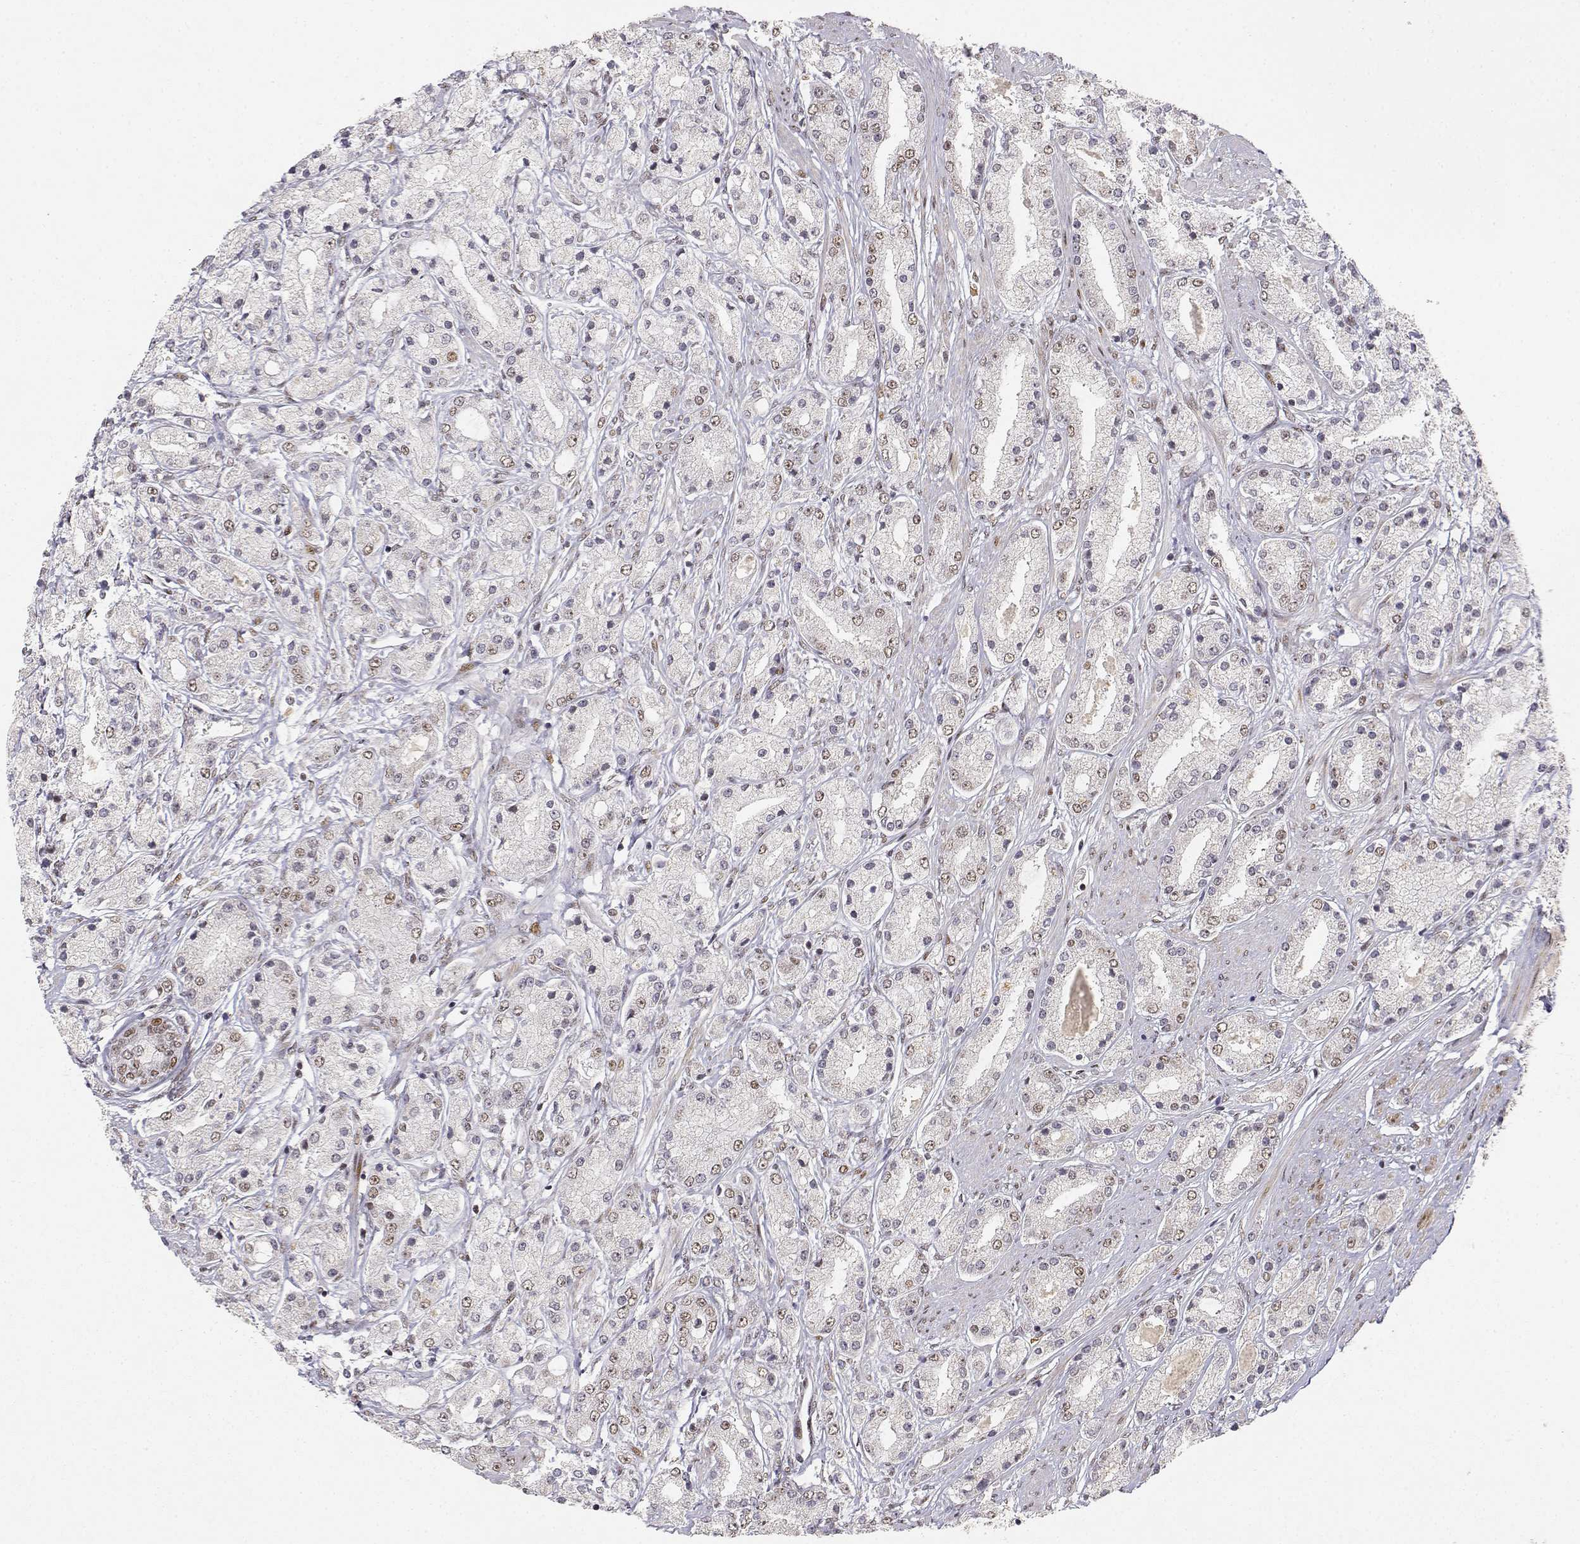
{"staining": {"intensity": "negative", "quantity": "none", "location": "none"}, "tissue": "prostate cancer", "cell_type": "Tumor cells", "image_type": "cancer", "snomed": [{"axis": "morphology", "description": "Adenocarcinoma, High grade"}, {"axis": "topography", "description": "Prostate"}], "caption": "The micrograph shows no significant positivity in tumor cells of prostate cancer.", "gene": "RSF1", "patient": {"sex": "male", "age": 67}}